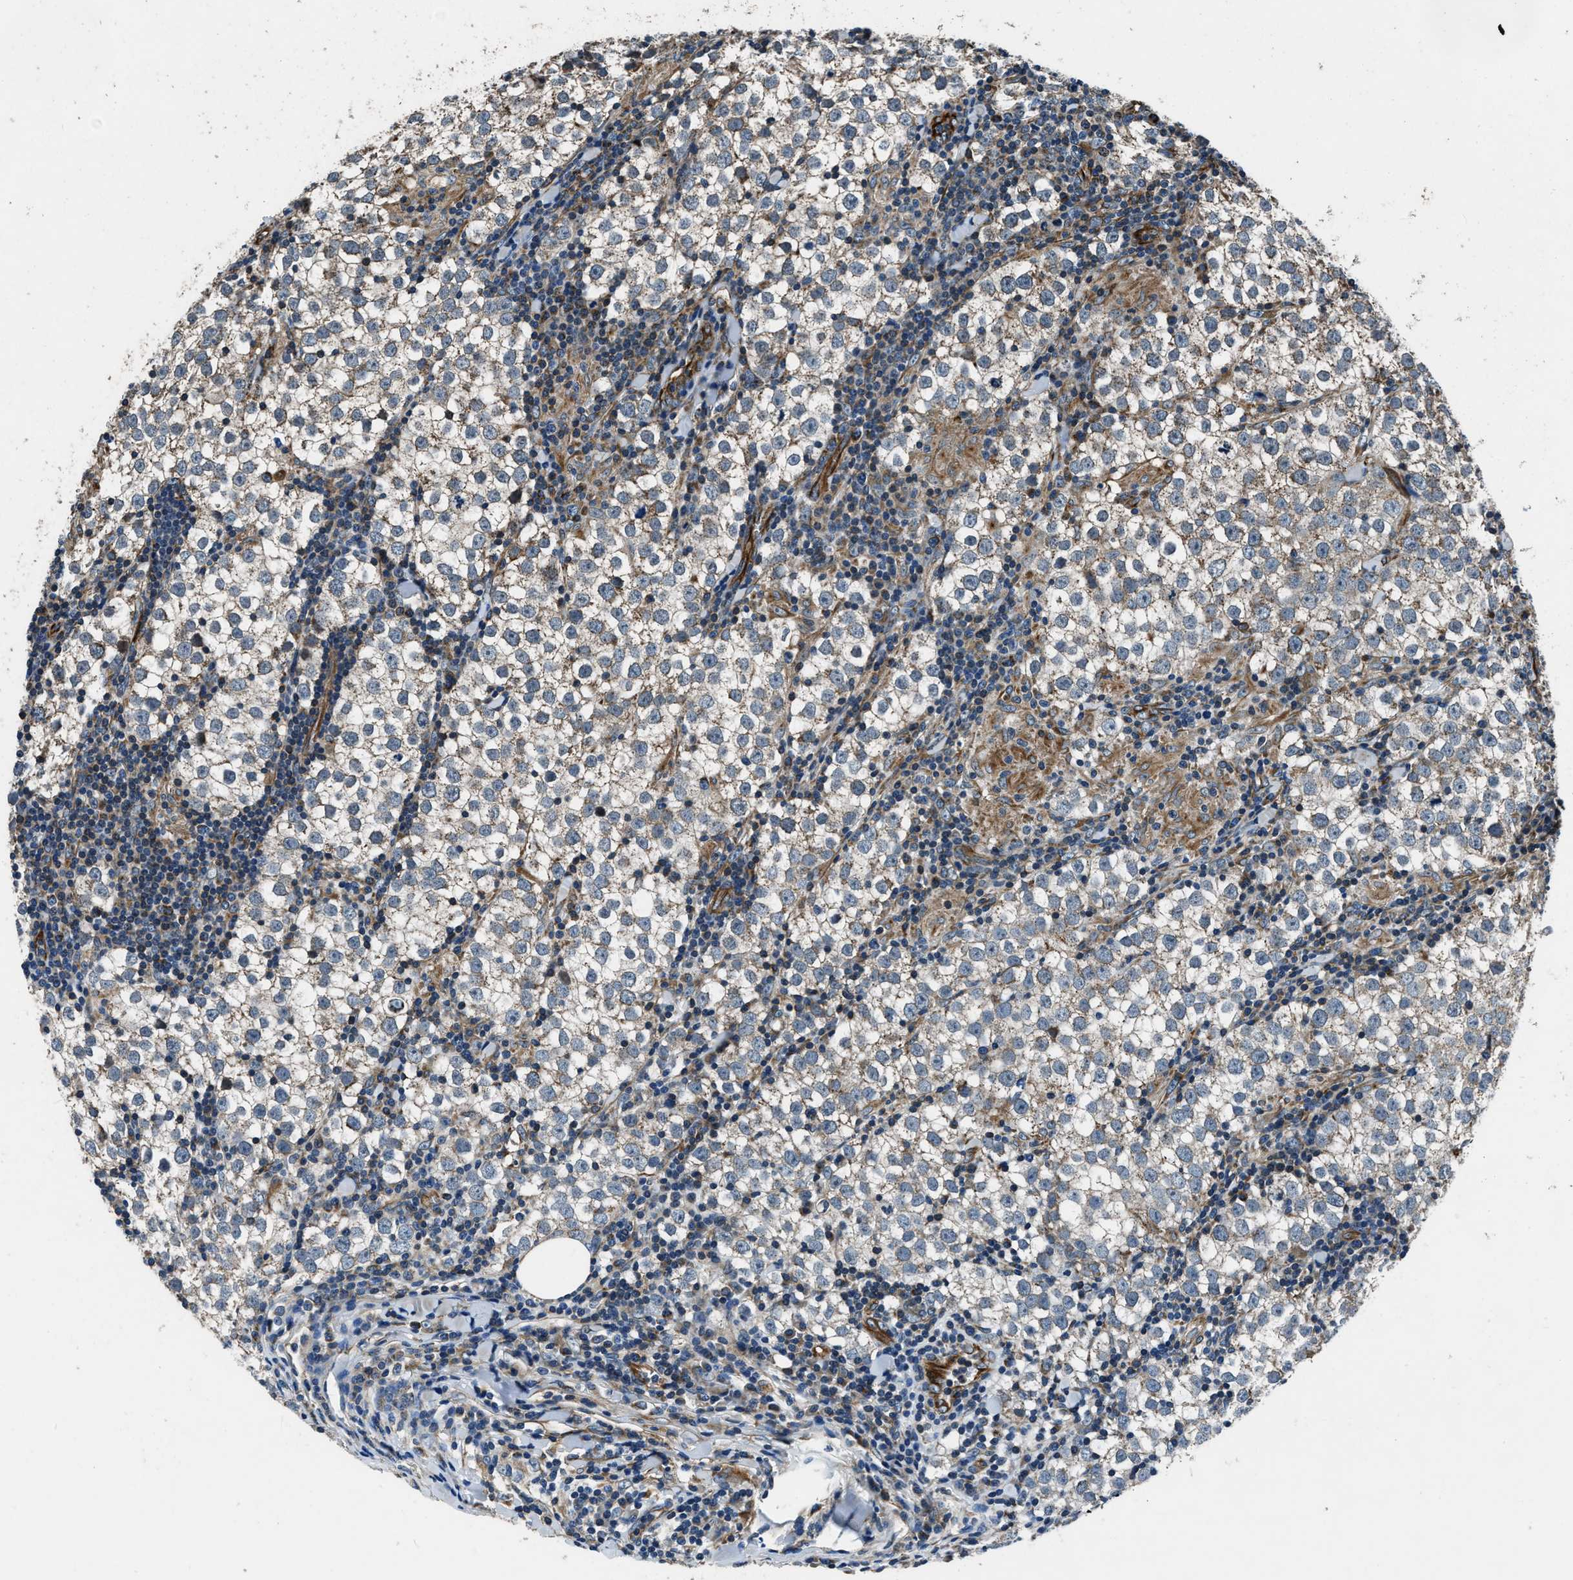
{"staining": {"intensity": "moderate", "quantity": "<25%", "location": "cytoplasmic/membranous"}, "tissue": "testis cancer", "cell_type": "Tumor cells", "image_type": "cancer", "snomed": [{"axis": "morphology", "description": "Seminoma, NOS"}, {"axis": "morphology", "description": "Carcinoma, Embryonal, NOS"}, {"axis": "topography", "description": "Testis"}], "caption": "DAB (3,3'-diaminobenzidine) immunohistochemical staining of seminoma (testis) displays moderate cytoplasmic/membranous protein staining in about <25% of tumor cells. The staining was performed using DAB to visualize the protein expression in brown, while the nuclei were stained in blue with hematoxylin (Magnification: 20x).", "gene": "OGDH", "patient": {"sex": "male", "age": 36}}